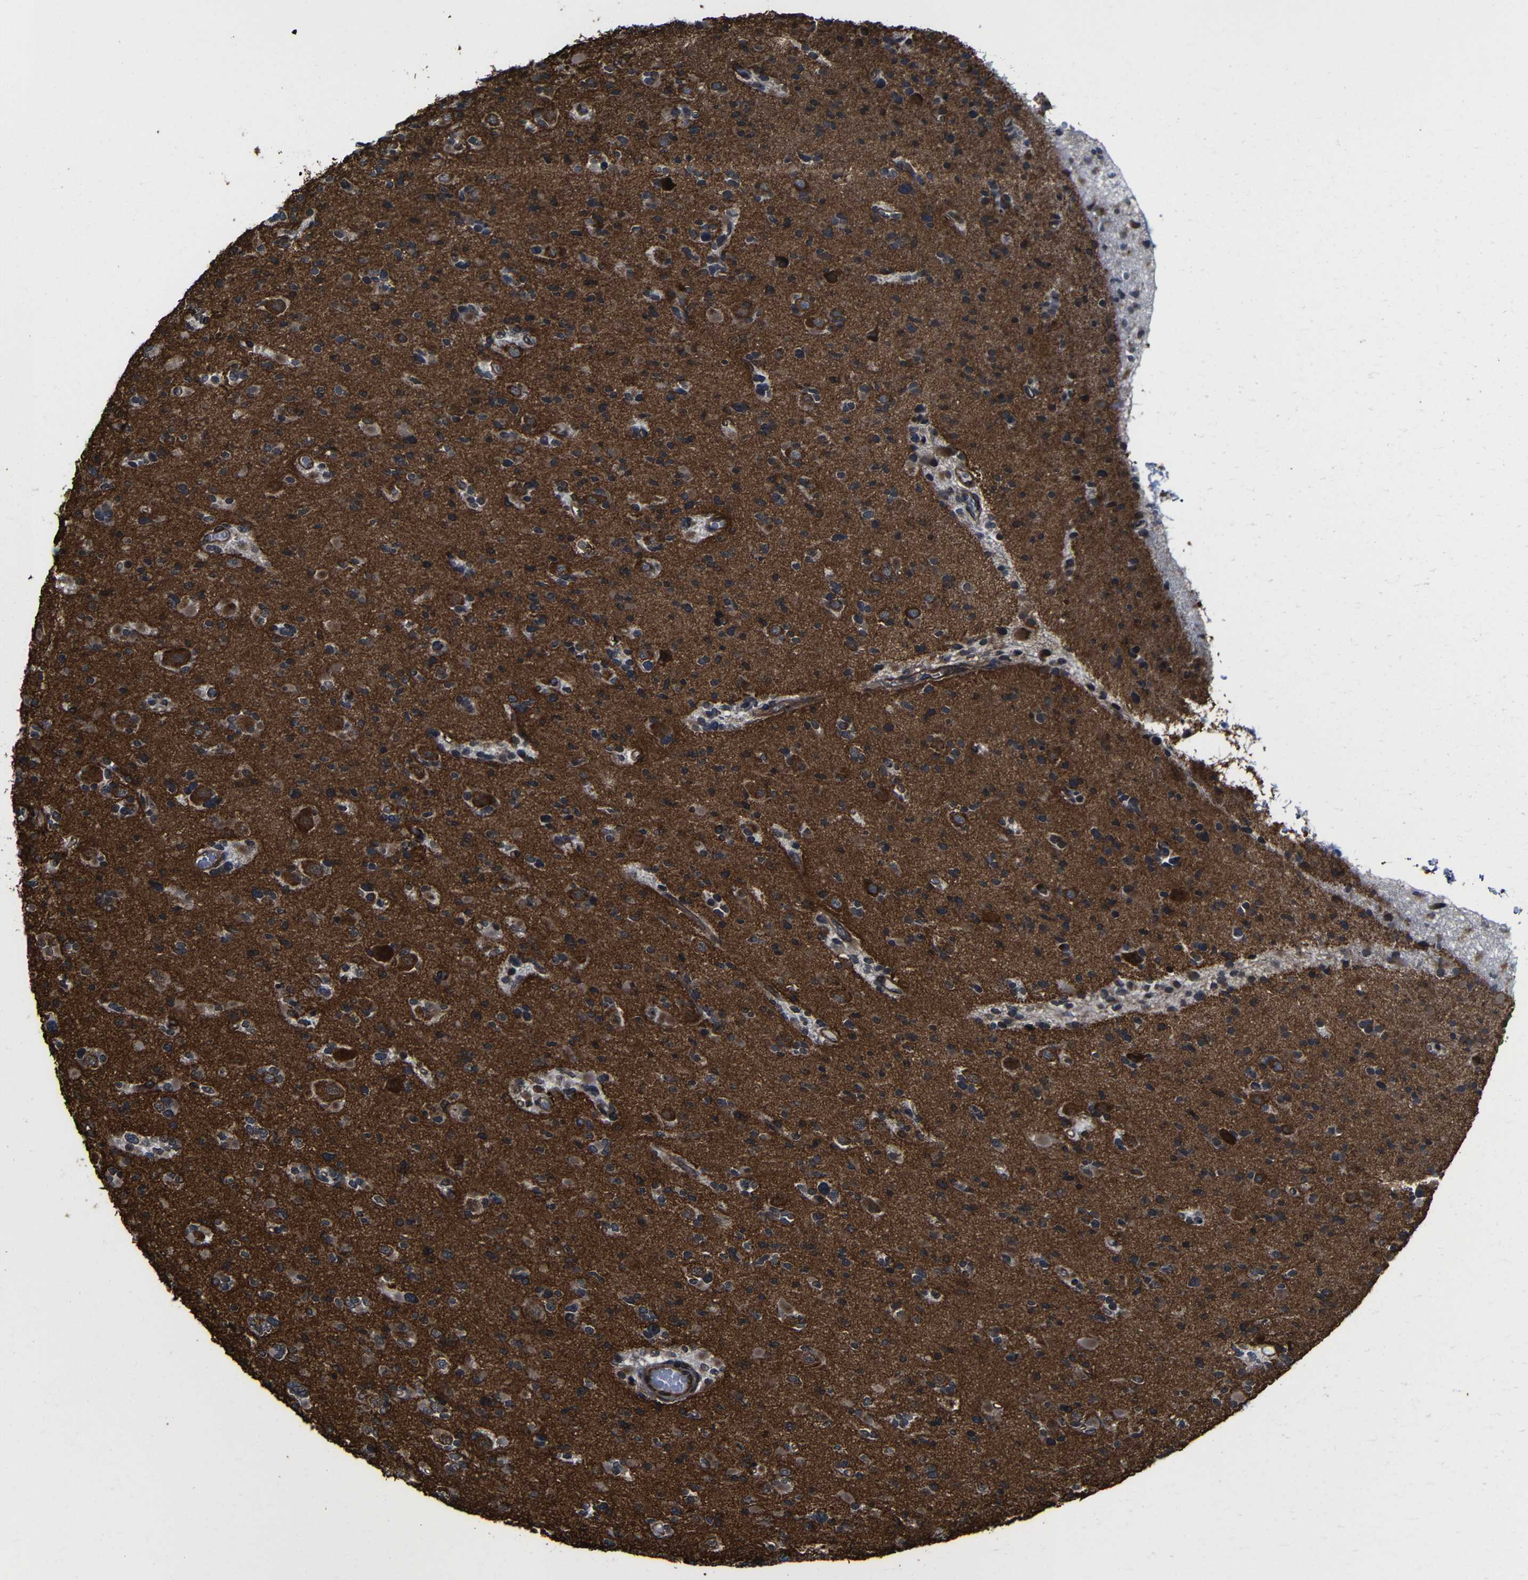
{"staining": {"intensity": "strong", "quantity": "25%-75%", "location": "cytoplasmic/membranous"}, "tissue": "glioma", "cell_type": "Tumor cells", "image_type": "cancer", "snomed": [{"axis": "morphology", "description": "Glioma, malignant, Low grade"}, {"axis": "topography", "description": "Brain"}], "caption": "Glioma stained with a protein marker exhibits strong staining in tumor cells.", "gene": "KIAA0513", "patient": {"sex": "female", "age": 22}}